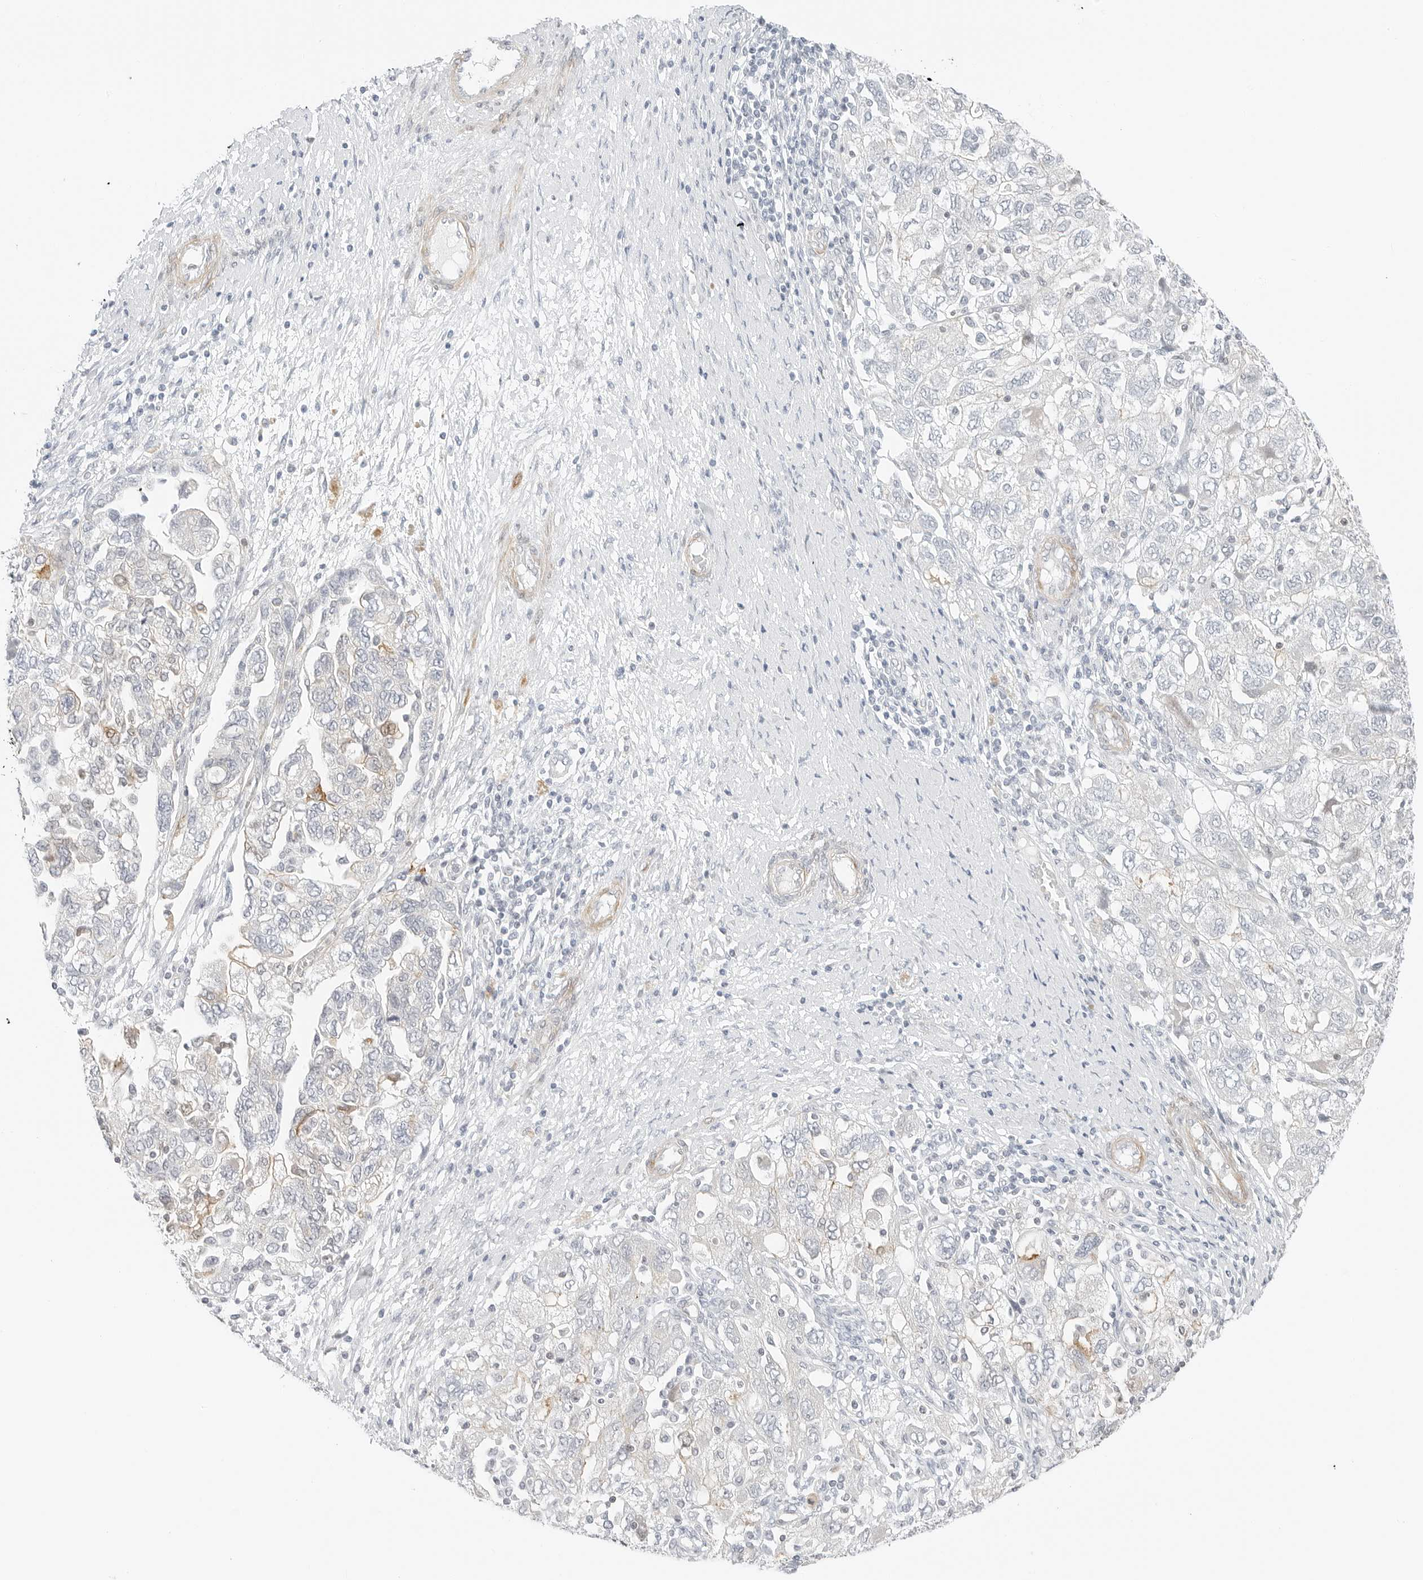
{"staining": {"intensity": "negative", "quantity": "none", "location": "none"}, "tissue": "ovarian cancer", "cell_type": "Tumor cells", "image_type": "cancer", "snomed": [{"axis": "morphology", "description": "Carcinoma, NOS"}, {"axis": "morphology", "description": "Cystadenocarcinoma, serous, NOS"}, {"axis": "topography", "description": "Ovary"}], "caption": "Immunohistochemical staining of ovarian cancer exhibits no significant staining in tumor cells. (Stains: DAB (3,3'-diaminobenzidine) immunohistochemistry with hematoxylin counter stain, Microscopy: brightfield microscopy at high magnification).", "gene": "IQCC", "patient": {"sex": "female", "age": 69}}